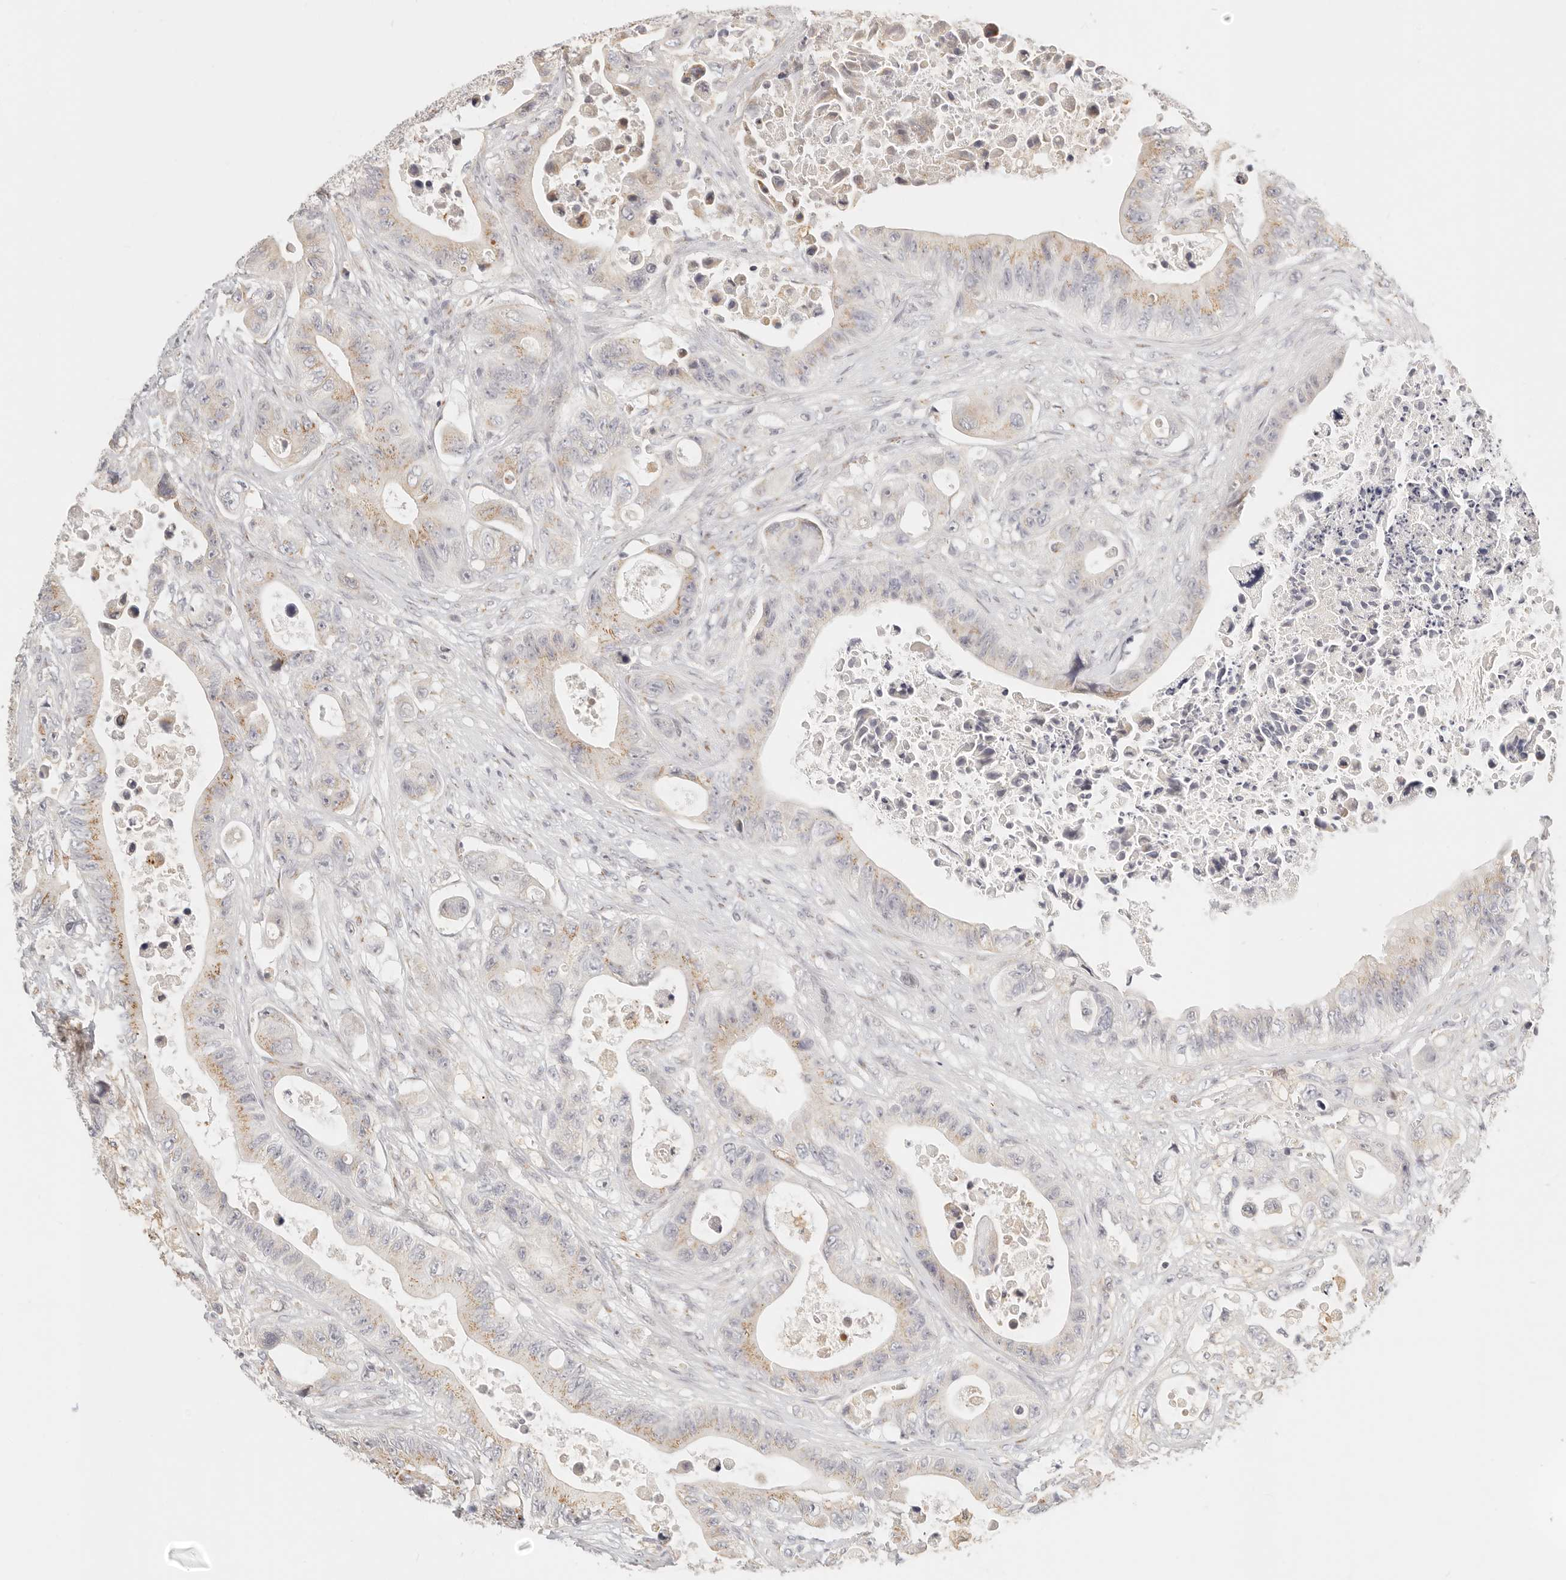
{"staining": {"intensity": "weak", "quantity": ">75%", "location": "cytoplasmic/membranous"}, "tissue": "colorectal cancer", "cell_type": "Tumor cells", "image_type": "cancer", "snomed": [{"axis": "morphology", "description": "Adenocarcinoma, NOS"}, {"axis": "topography", "description": "Colon"}], "caption": "Immunohistochemical staining of colorectal cancer (adenocarcinoma) demonstrates weak cytoplasmic/membranous protein expression in approximately >75% of tumor cells.", "gene": "FAM20B", "patient": {"sex": "female", "age": 46}}